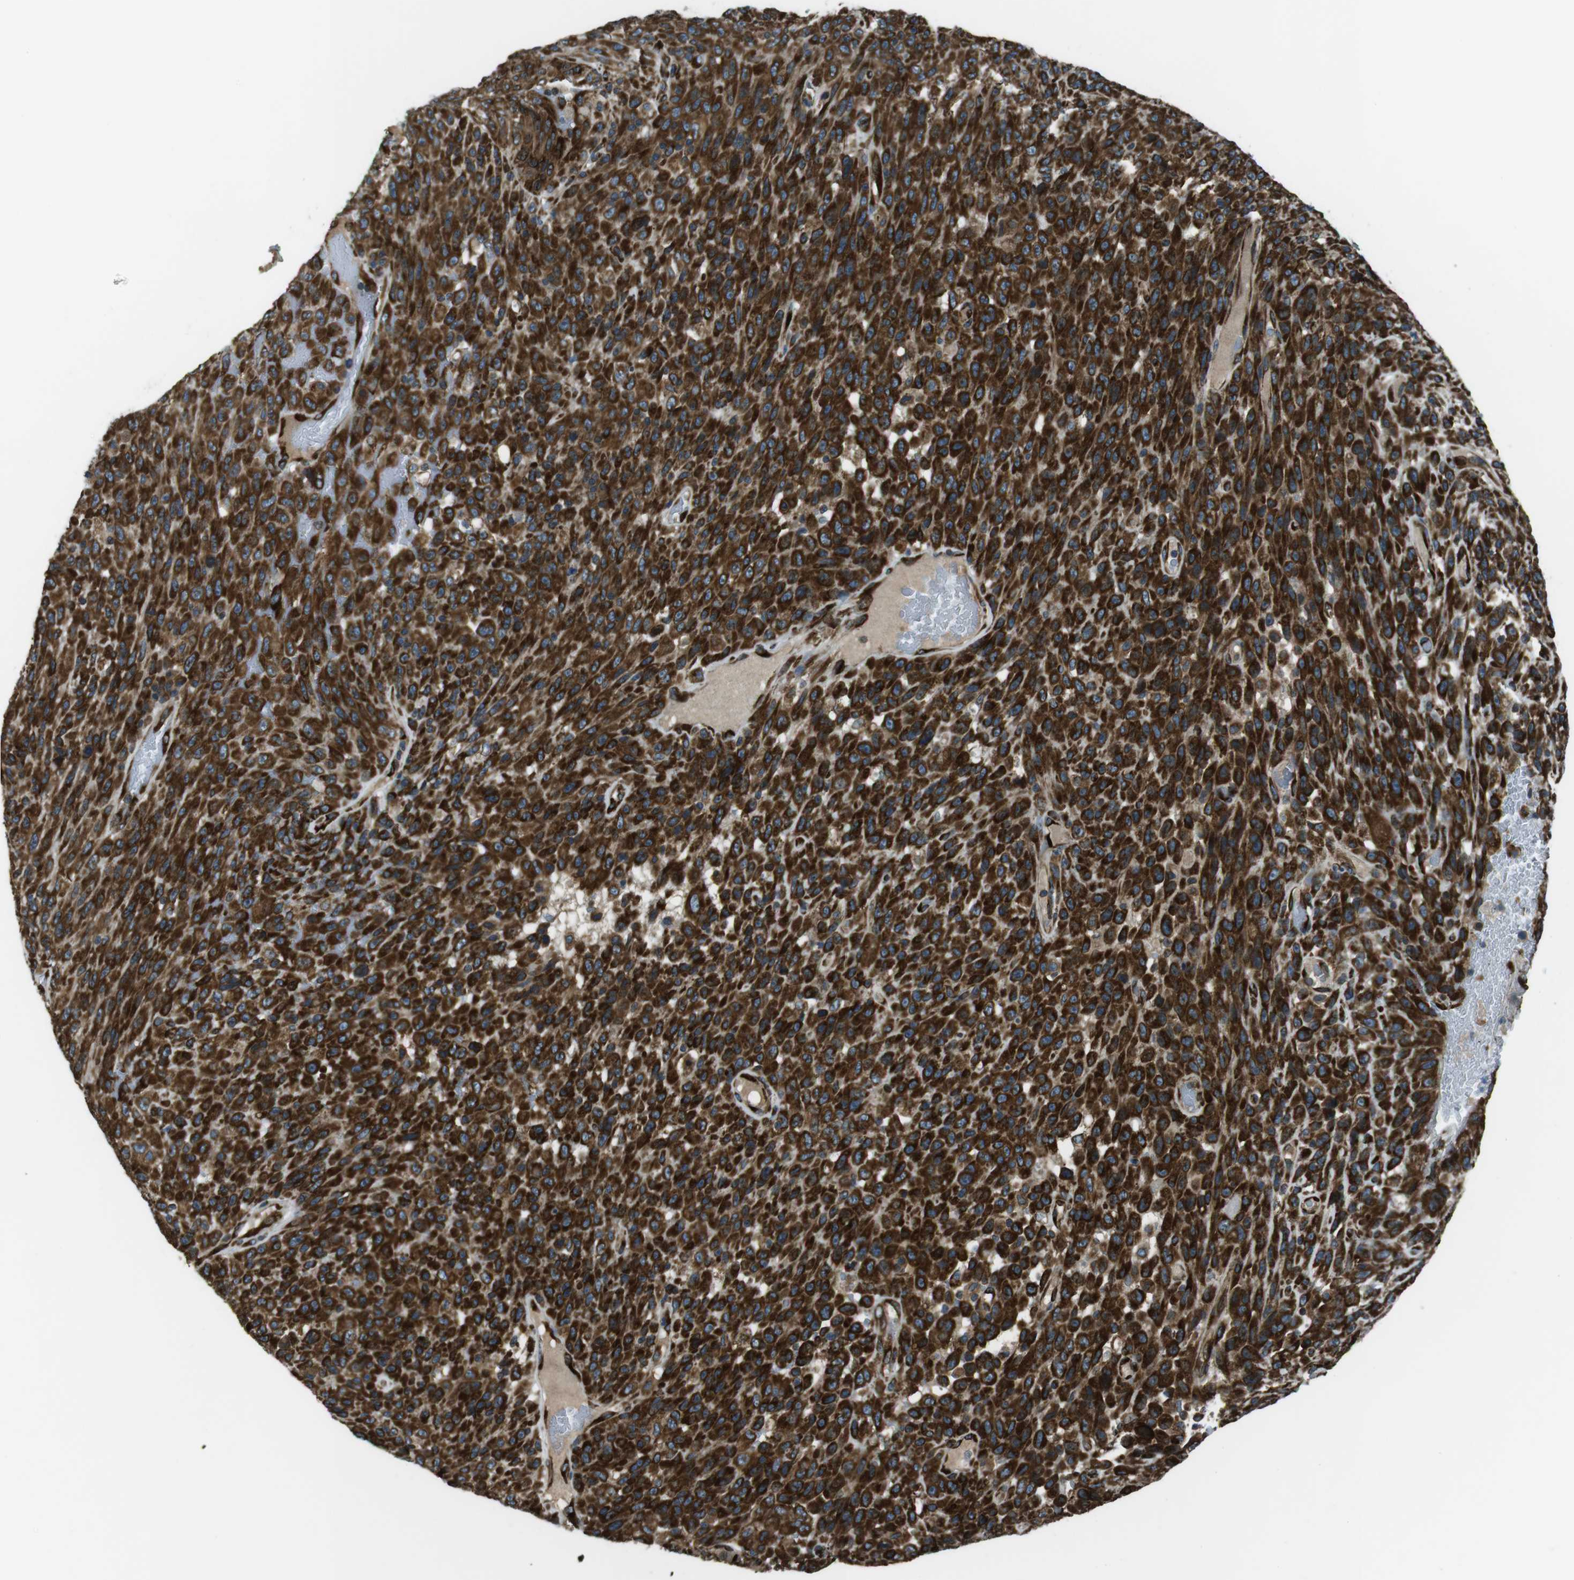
{"staining": {"intensity": "strong", "quantity": ">75%", "location": "cytoplasmic/membranous"}, "tissue": "urothelial cancer", "cell_type": "Tumor cells", "image_type": "cancer", "snomed": [{"axis": "morphology", "description": "Urothelial carcinoma, High grade"}, {"axis": "topography", "description": "Urinary bladder"}], "caption": "Urothelial carcinoma (high-grade) stained with a brown dye reveals strong cytoplasmic/membranous positive staining in approximately >75% of tumor cells.", "gene": "KTN1", "patient": {"sex": "male", "age": 66}}